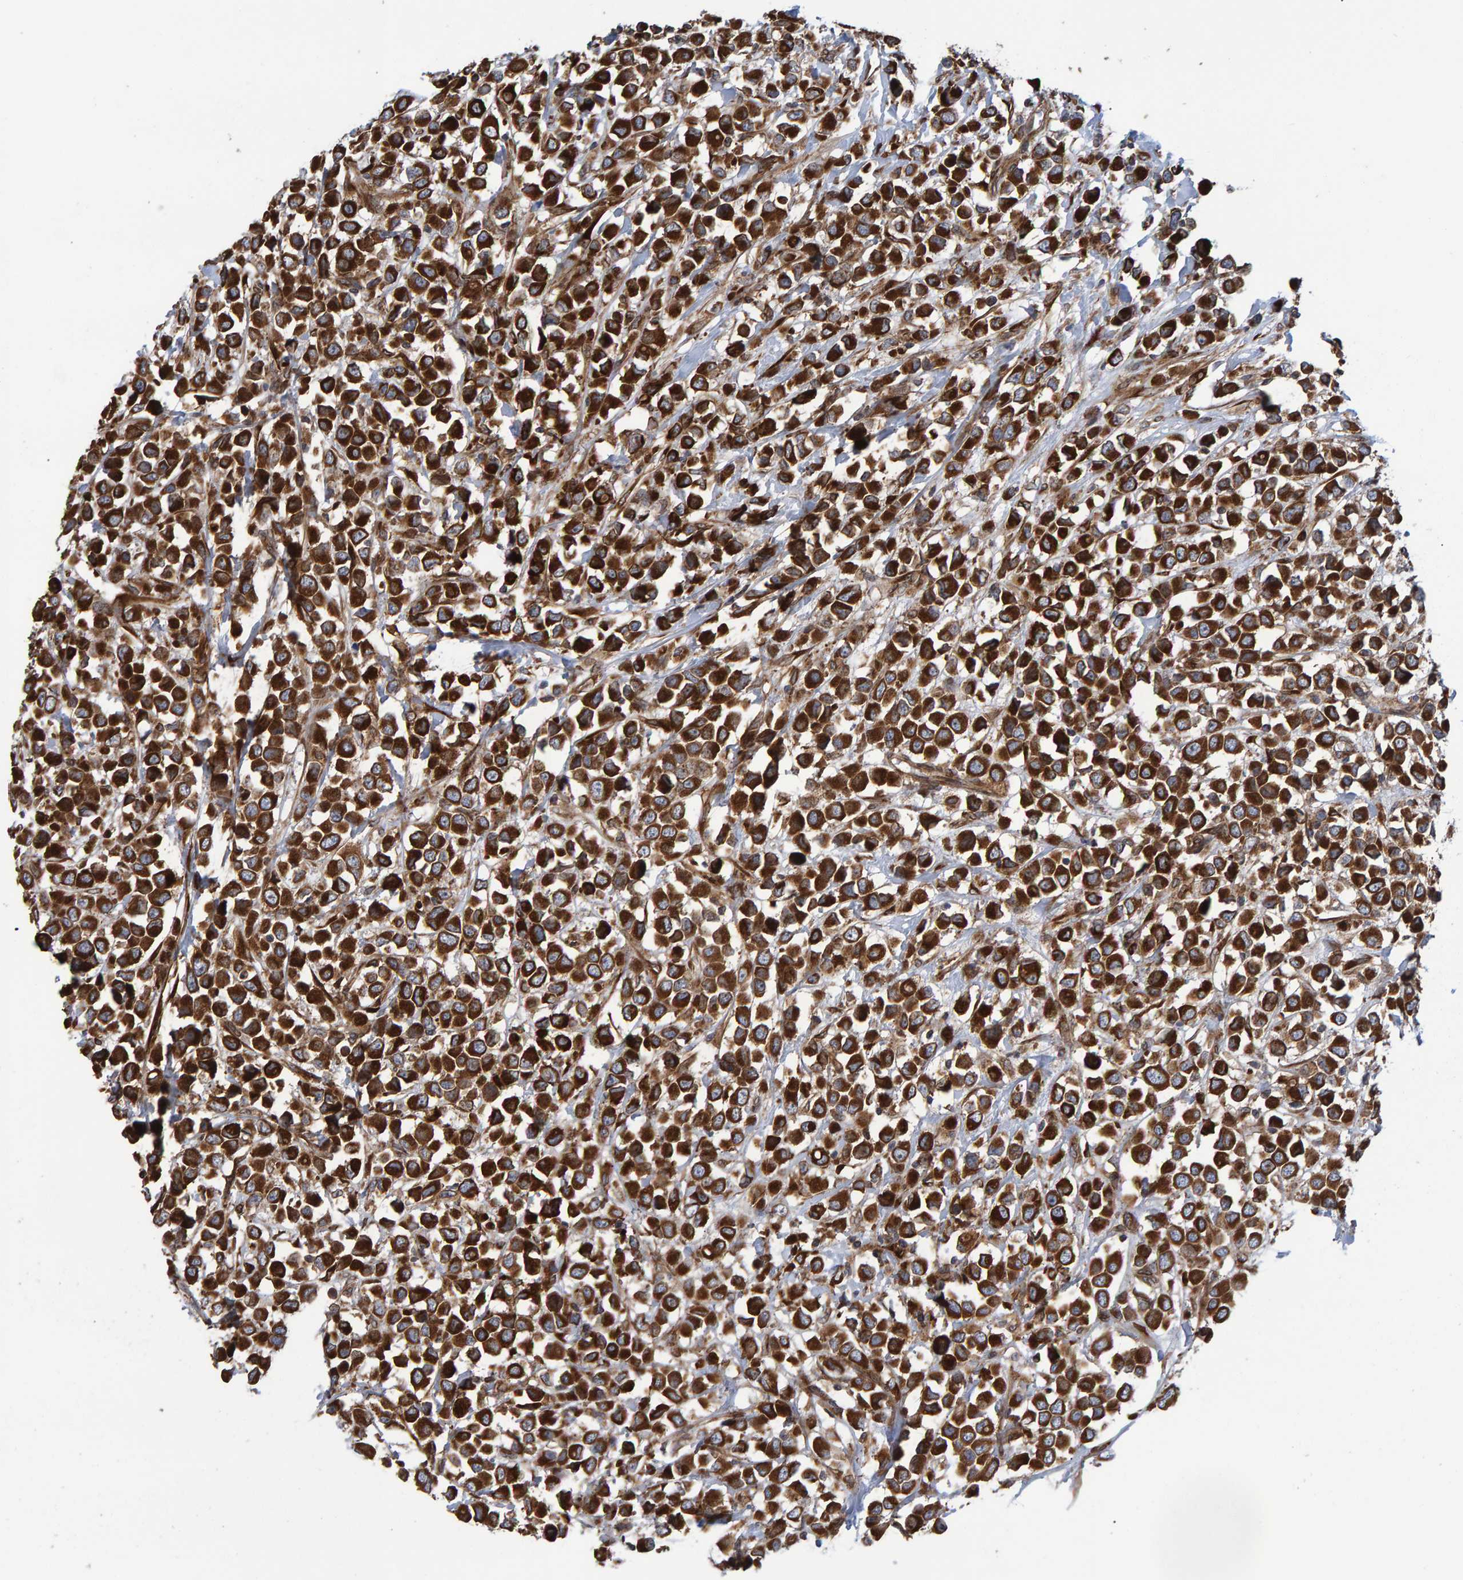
{"staining": {"intensity": "strong", "quantity": ">75%", "location": "cytoplasmic/membranous"}, "tissue": "breast cancer", "cell_type": "Tumor cells", "image_type": "cancer", "snomed": [{"axis": "morphology", "description": "Duct carcinoma"}, {"axis": "topography", "description": "Breast"}], "caption": "The histopathology image exhibits a brown stain indicating the presence of a protein in the cytoplasmic/membranous of tumor cells in breast intraductal carcinoma. The staining was performed using DAB to visualize the protein expression in brown, while the nuclei were stained in blue with hematoxylin (Magnification: 20x).", "gene": "FAM117A", "patient": {"sex": "female", "age": 61}}